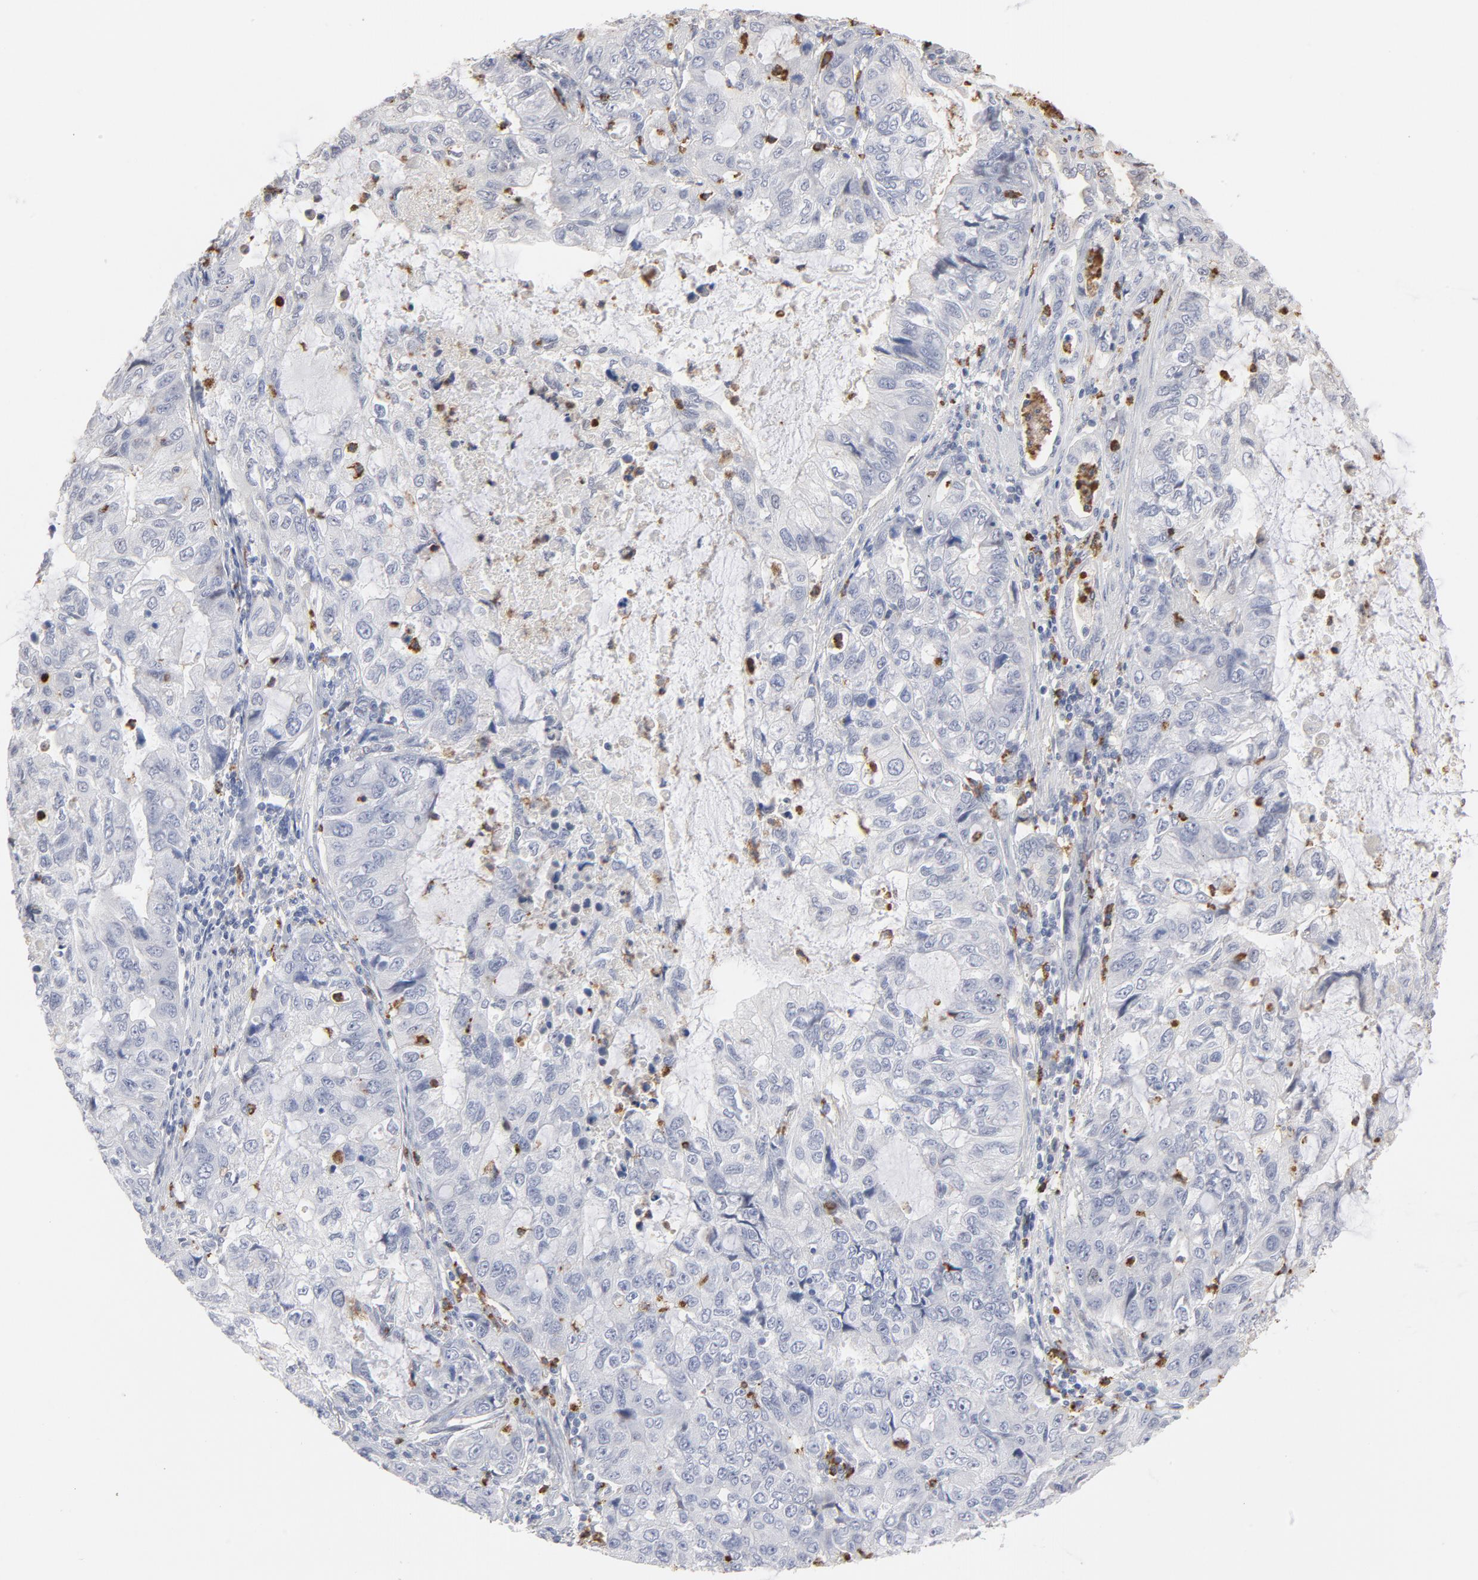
{"staining": {"intensity": "negative", "quantity": "none", "location": "none"}, "tissue": "stomach cancer", "cell_type": "Tumor cells", "image_type": "cancer", "snomed": [{"axis": "morphology", "description": "Adenocarcinoma, NOS"}, {"axis": "topography", "description": "Stomach, upper"}], "caption": "Tumor cells are negative for brown protein staining in adenocarcinoma (stomach). (DAB immunohistochemistry visualized using brightfield microscopy, high magnification).", "gene": "PNMA1", "patient": {"sex": "female", "age": 52}}